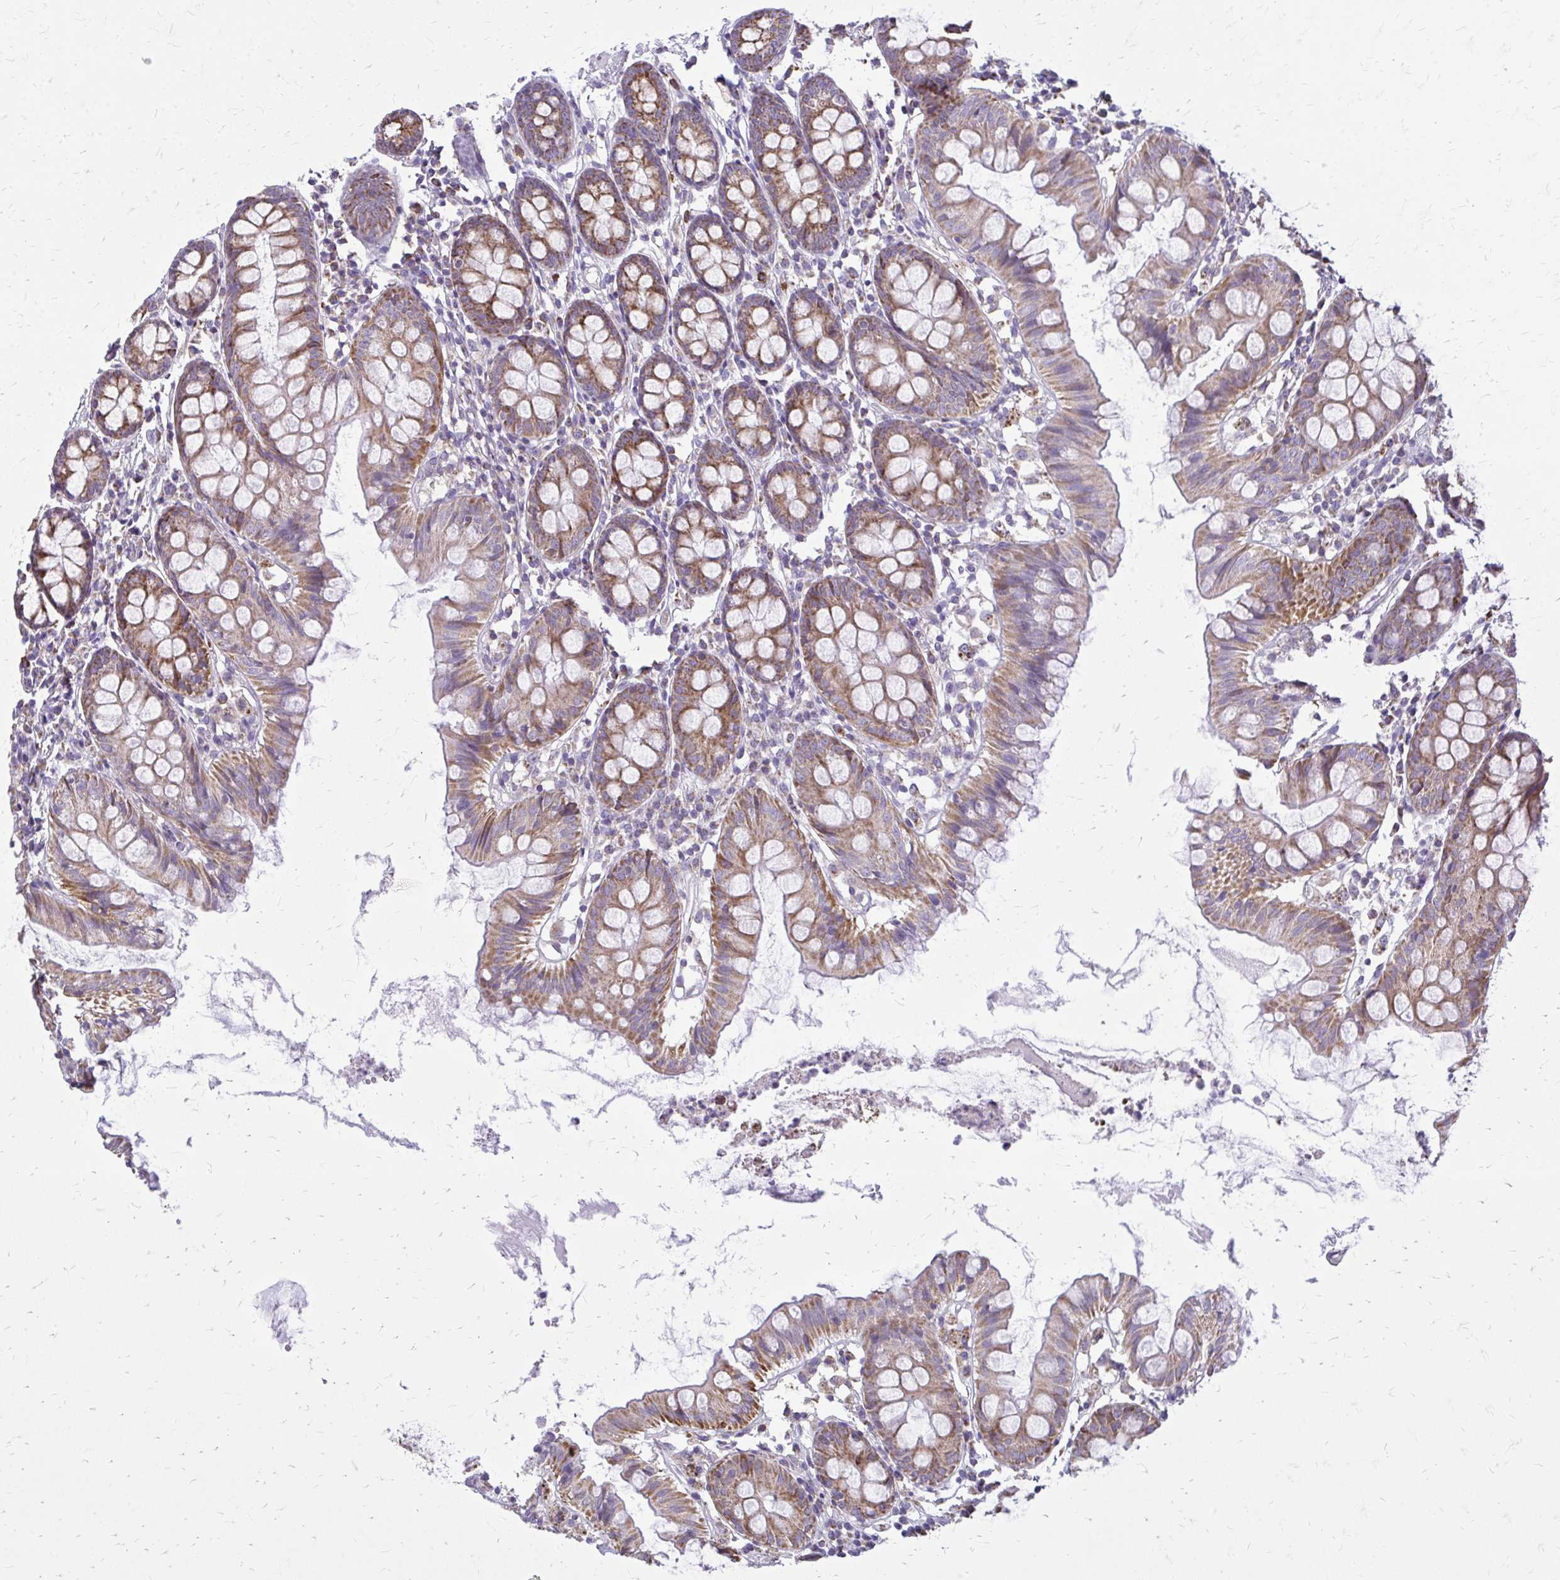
{"staining": {"intensity": "moderate", "quantity": ">75%", "location": "cytoplasmic/membranous"}, "tissue": "colon", "cell_type": "Glandular cells", "image_type": "normal", "snomed": [{"axis": "morphology", "description": "Normal tissue, NOS"}, {"axis": "topography", "description": "Colon"}], "caption": "Colon was stained to show a protein in brown. There is medium levels of moderate cytoplasmic/membranous staining in about >75% of glandular cells. (Brightfield microscopy of DAB IHC at high magnification).", "gene": "IFIT1", "patient": {"sex": "female", "age": 84}}